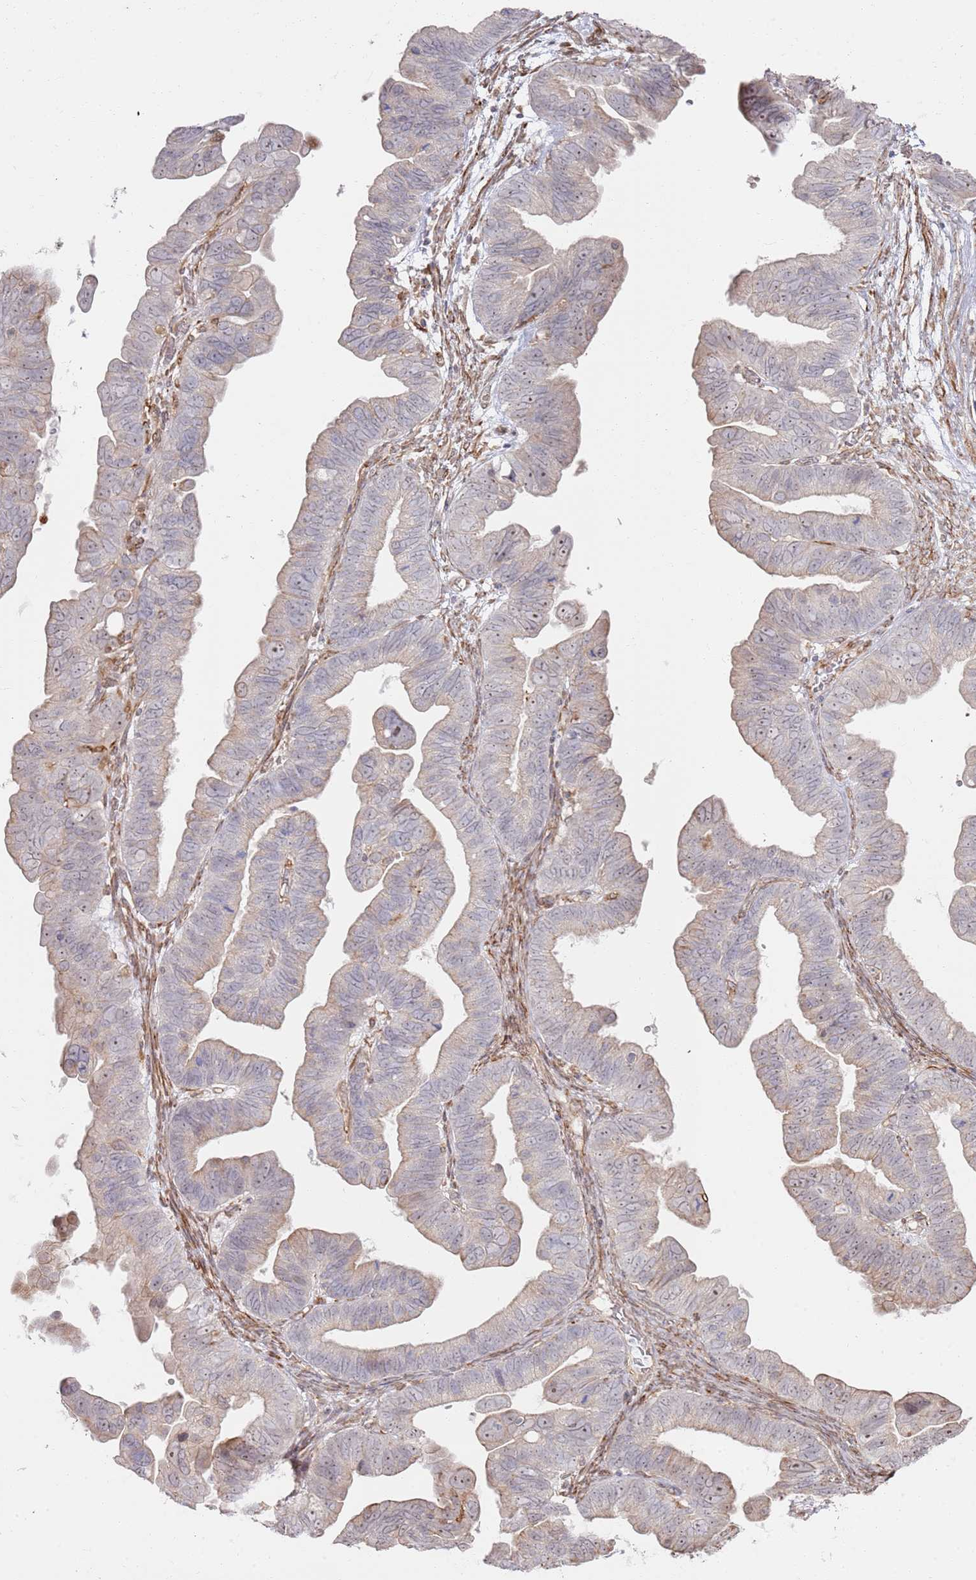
{"staining": {"intensity": "weak", "quantity": "25%-75%", "location": "cytoplasmic/membranous"}, "tissue": "ovarian cancer", "cell_type": "Tumor cells", "image_type": "cancer", "snomed": [{"axis": "morphology", "description": "Cystadenocarcinoma, serous, NOS"}, {"axis": "topography", "description": "Ovary"}], "caption": "IHC (DAB (3,3'-diaminobenzidine)) staining of serous cystadenocarcinoma (ovarian) exhibits weak cytoplasmic/membranous protein staining in approximately 25%-75% of tumor cells. (Stains: DAB (3,3'-diaminobenzidine) in brown, nuclei in blue, Microscopy: brightfield microscopy at high magnification).", "gene": "PHF21A", "patient": {"sex": "female", "age": 56}}